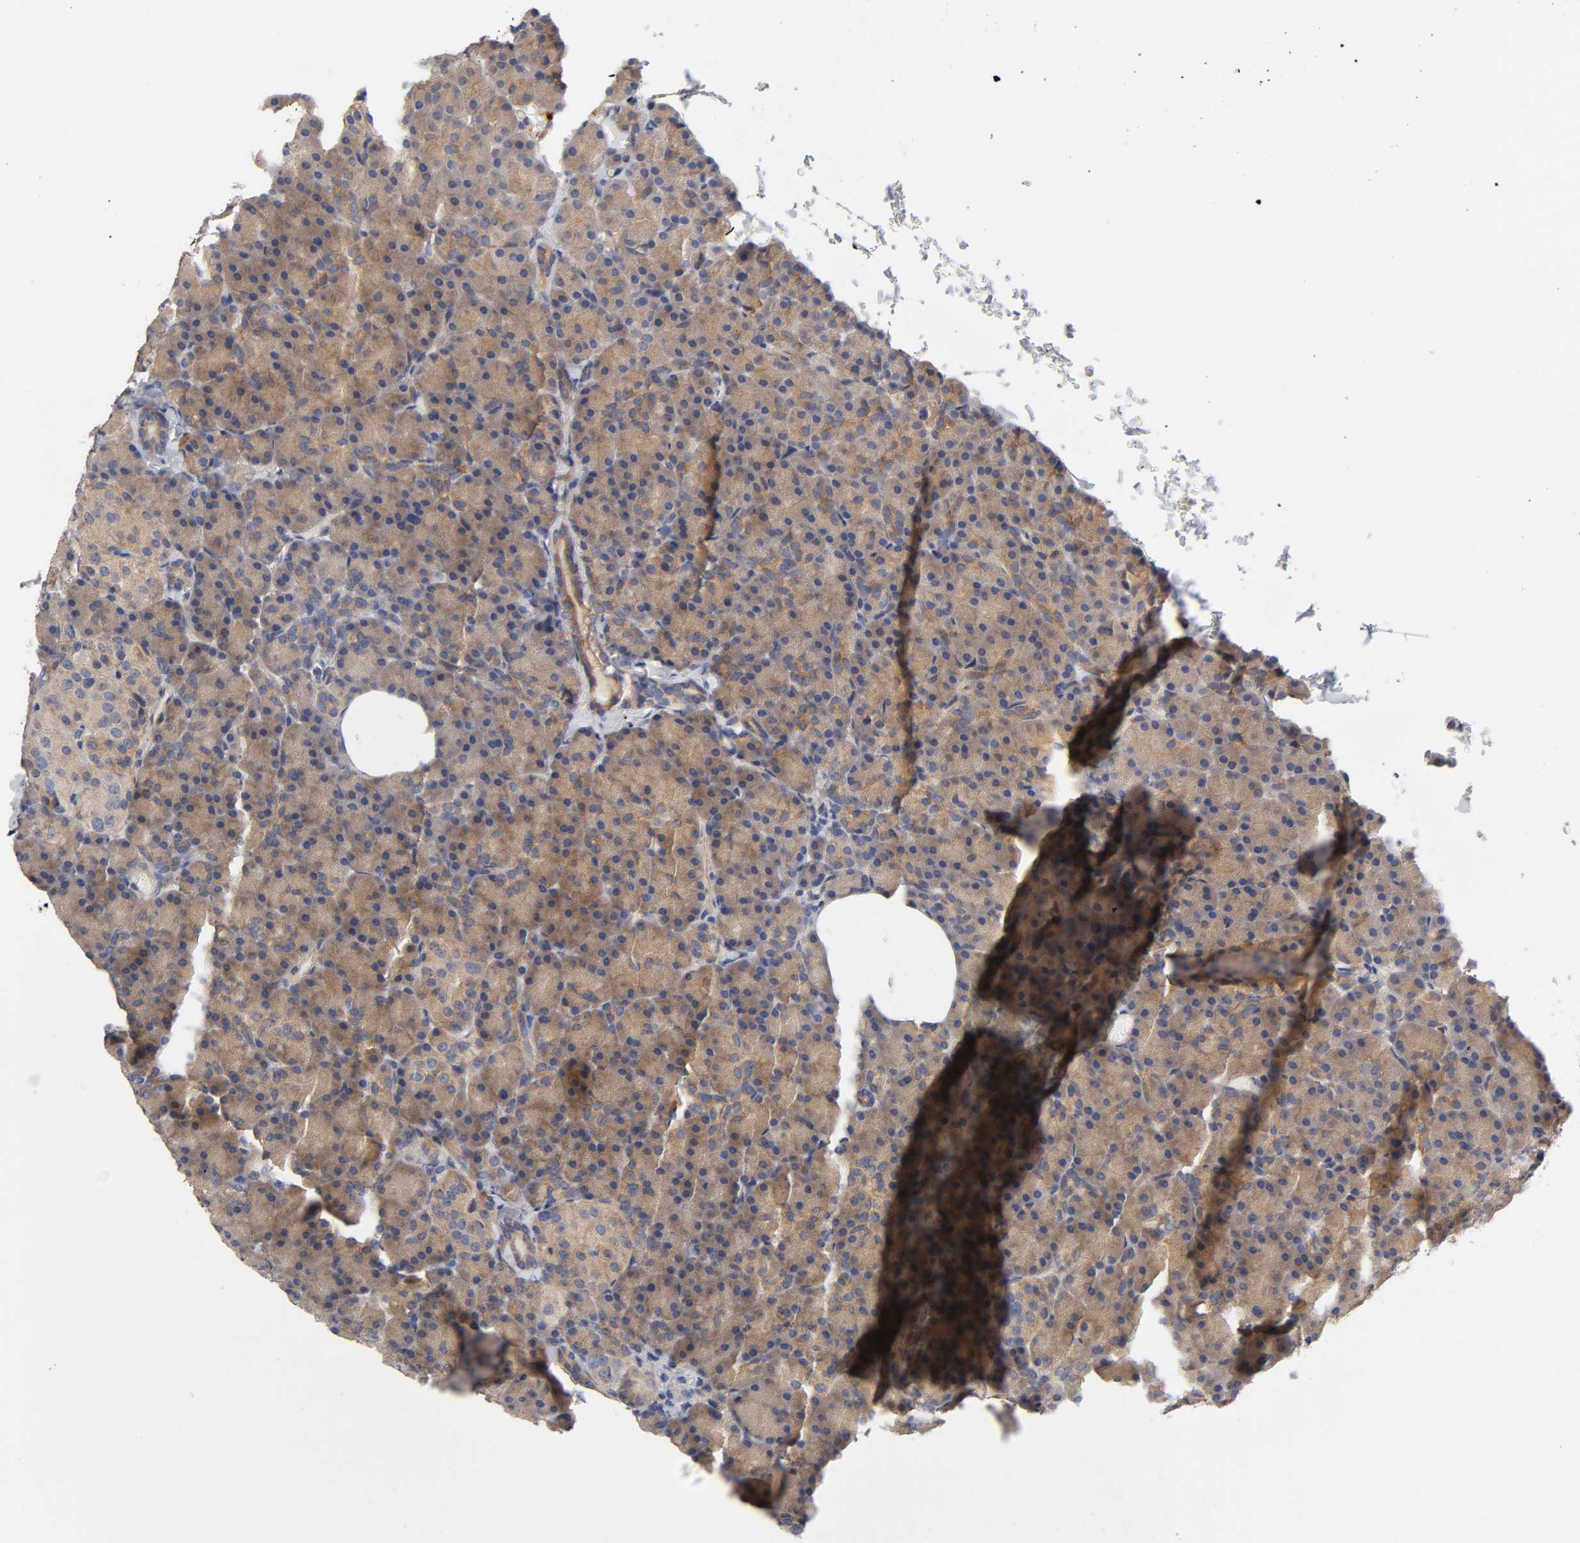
{"staining": {"intensity": "moderate", "quantity": ">75%", "location": "cytoplasmic/membranous"}, "tissue": "pancreas", "cell_type": "Exocrine glandular cells", "image_type": "normal", "snomed": [{"axis": "morphology", "description": "Normal tissue, NOS"}, {"axis": "topography", "description": "Pancreas"}], "caption": "Protein staining by immunohistochemistry shows moderate cytoplasmic/membranous expression in about >75% of exocrine glandular cells in unremarkable pancreas. Immunohistochemistry (ihc) stains the protein of interest in brown and the nuclei are stained blue.", "gene": "RAB13", "patient": {"sex": "female", "age": 43}}